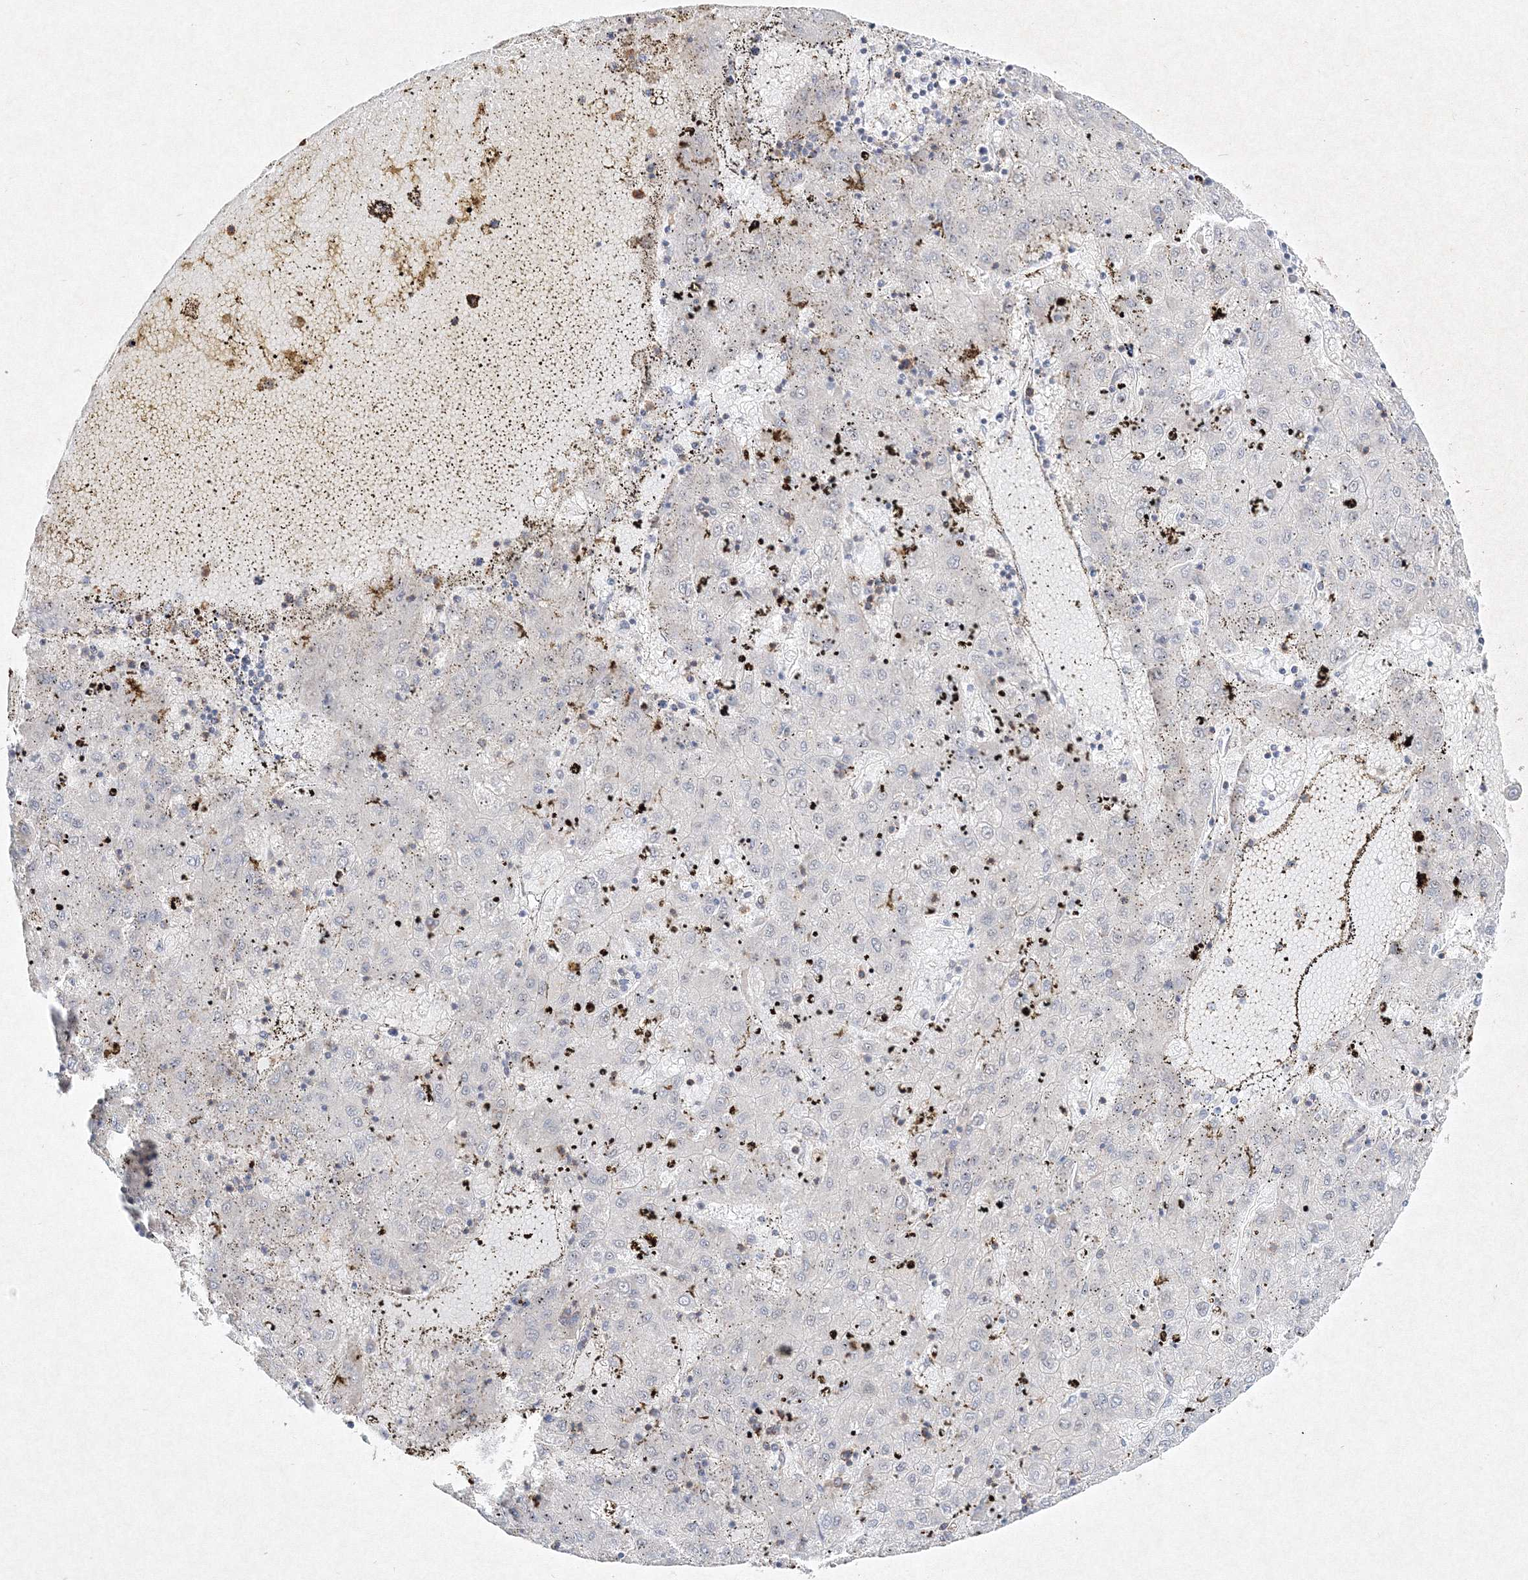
{"staining": {"intensity": "negative", "quantity": "none", "location": "none"}, "tissue": "liver cancer", "cell_type": "Tumor cells", "image_type": "cancer", "snomed": [{"axis": "morphology", "description": "Carcinoma, Hepatocellular, NOS"}, {"axis": "topography", "description": "Liver"}], "caption": "Tumor cells show no significant protein staining in liver cancer. Nuclei are stained in blue.", "gene": "HCST", "patient": {"sex": "male", "age": 72}}